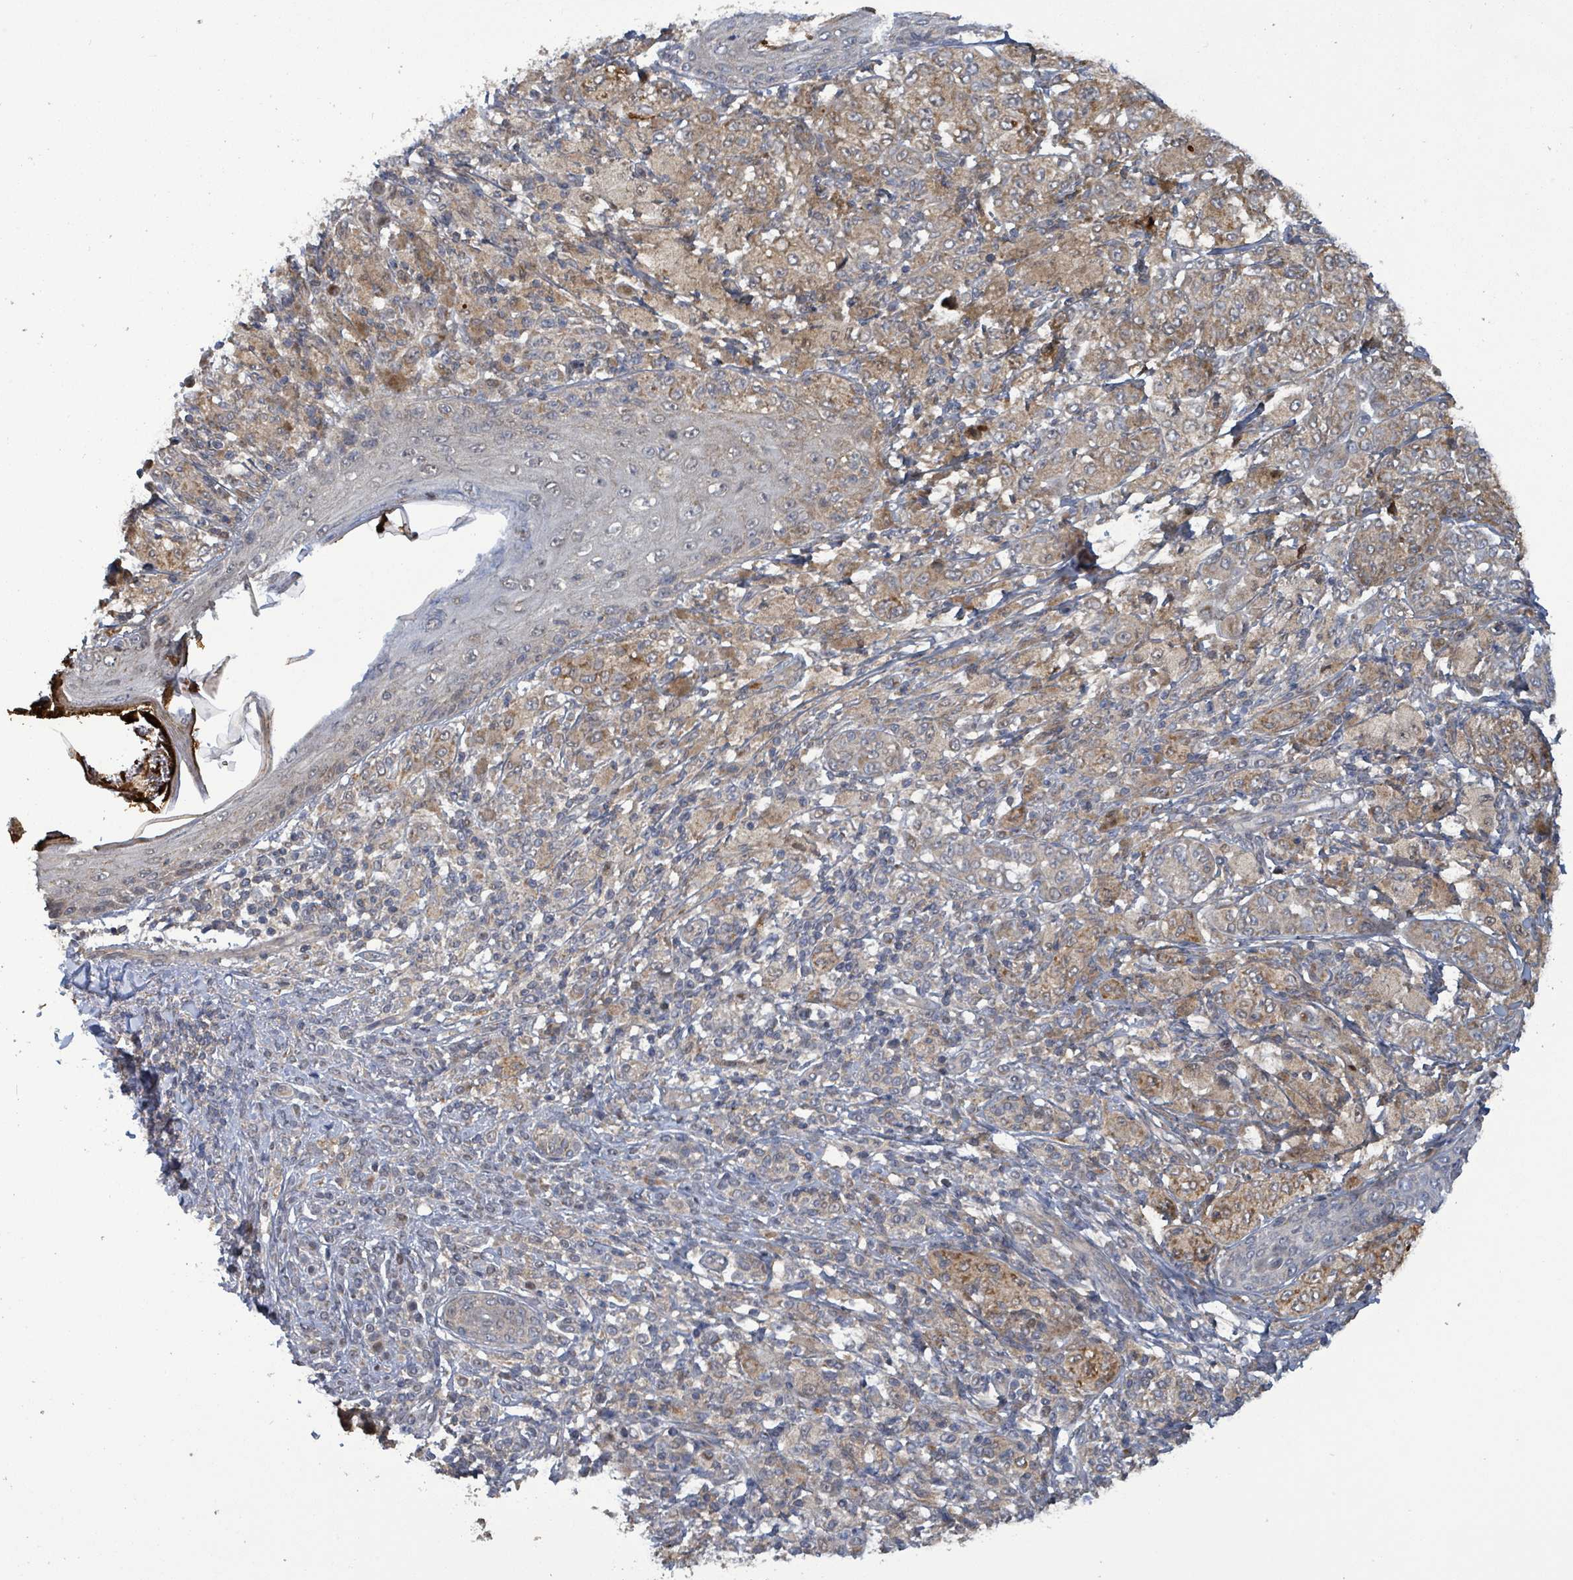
{"staining": {"intensity": "moderate", "quantity": "25%-75%", "location": "cytoplasmic/membranous"}, "tissue": "melanoma", "cell_type": "Tumor cells", "image_type": "cancer", "snomed": [{"axis": "morphology", "description": "Malignant melanoma, NOS"}, {"axis": "topography", "description": "Skin"}], "caption": "Human malignant melanoma stained with a protein marker demonstrates moderate staining in tumor cells.", "gene": "COQ6", "patient": {"sex": "male", "age": 42}}